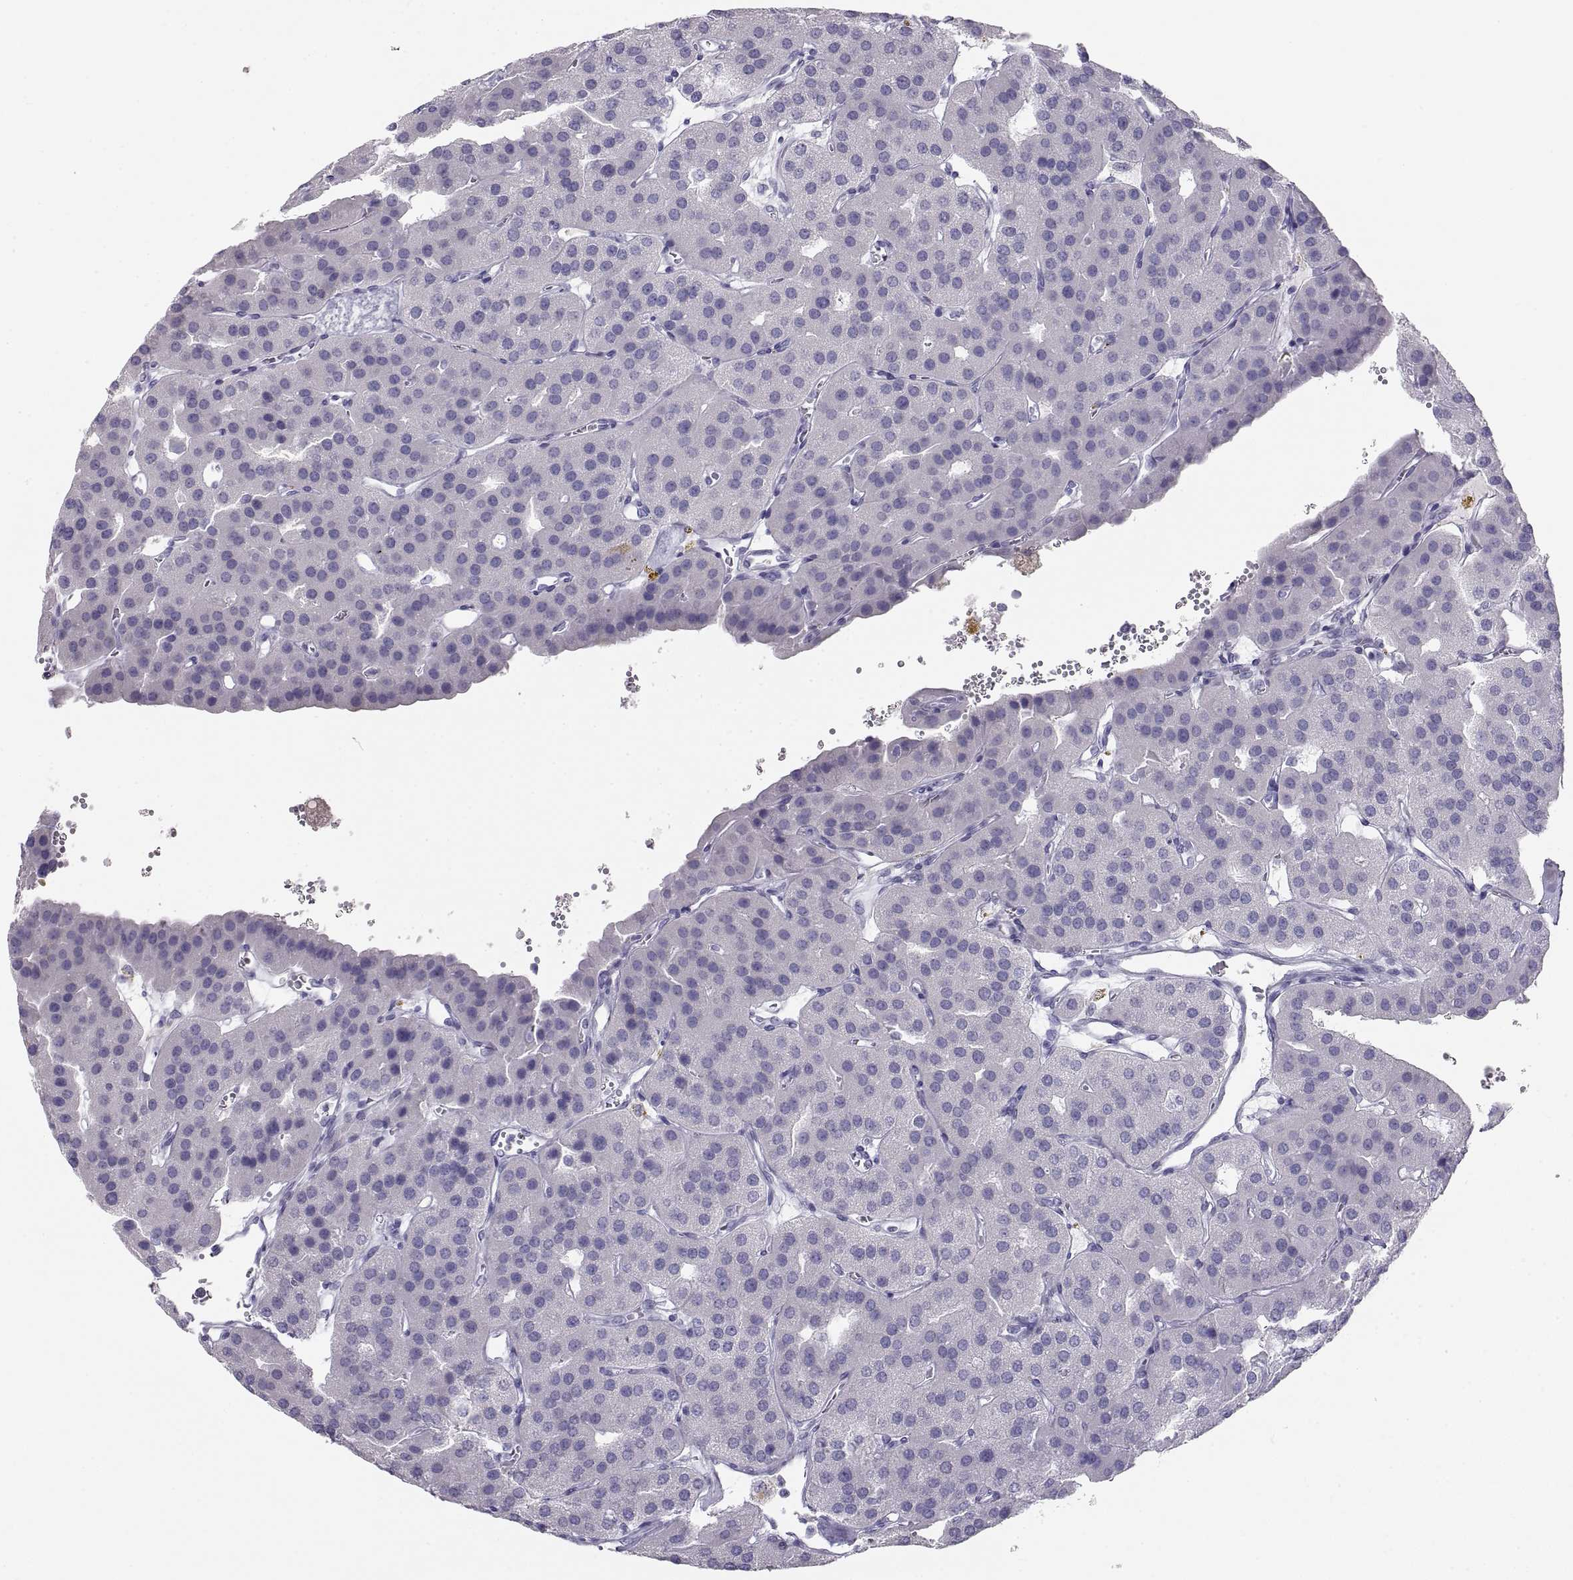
{"staining": {"intensity": "negative", "quantity": "none", "location": "none"}, "tissue": "parathyroid gland", "cell_type": "Glandular cells", "image_type": "normal", "snomed": [{"axis": "morphology", "description": "Normal tissue, NOS"}, {"axis": "morphology", "description": "Adenoma, NOS"}, {"axis": "topography", "description": "Parathyroid gland"}], "caption": "Parathyroid gland stained for a protein using immunohistochemistry displays no positivity glandular cells.", "gene": "SEMG1", "patient": {"sex": "female", "age": 86}}